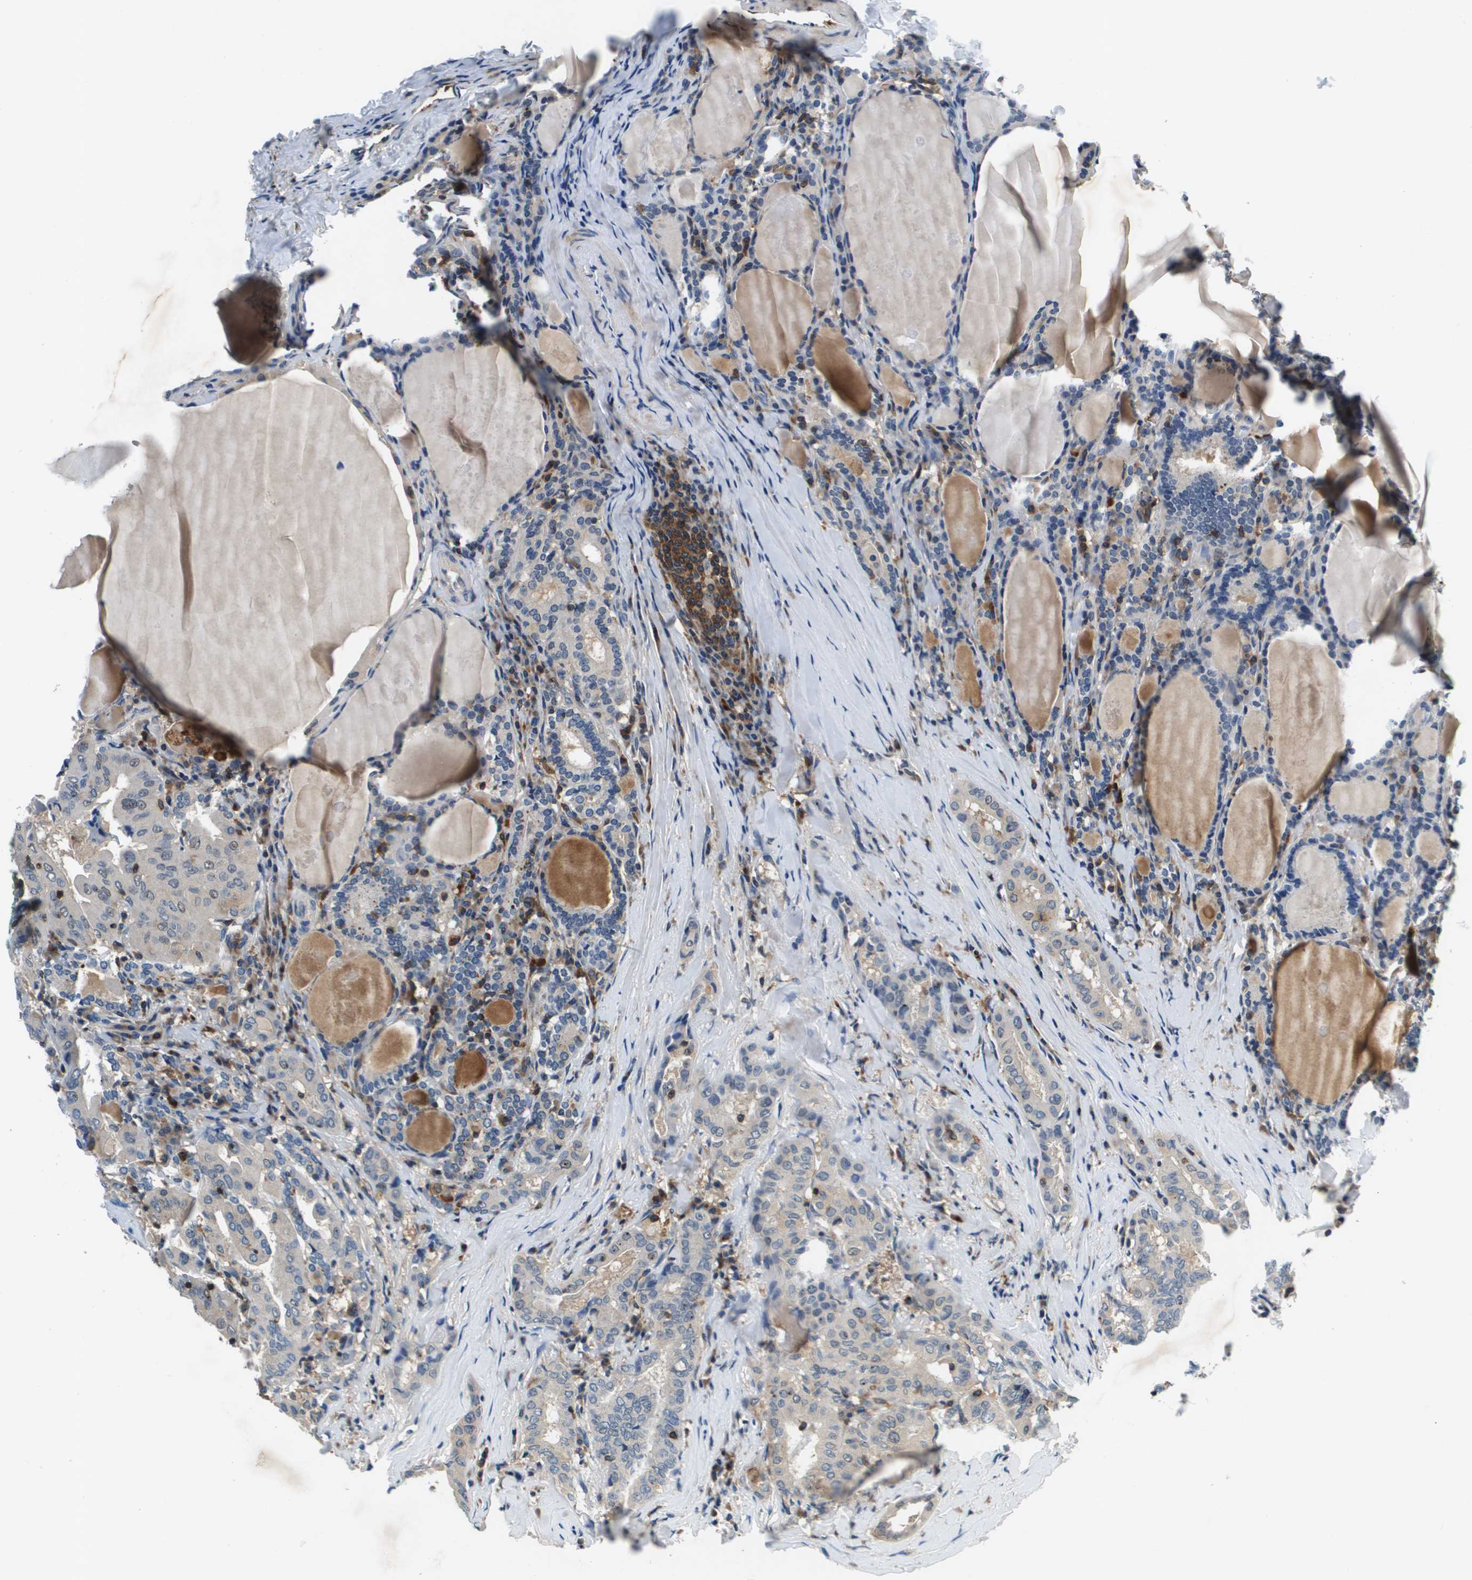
{"staining": {"intensity": "weak", "quantity": "25%-75%", "location": "cytoplasmic/membranous"}, "tissue": "thyroid cancer", "cell_type": "Tumor cells", "image_type": "cancer", "snomed": [{"axis": "morphology", "description": "Papillary adenocarcinoma, NOS"}, {"axis": "topography", "description": "Thyroid gland"}], "caption": "Papillary adenocarcinoma (thyroid) stained with immunohistochemistry (IHC) reveals weak cytoplasmic/membranous expression in approximately 25%-75% of tumor cells.", "gene": "KCNQ5", "patient": {"sex": "female", "age": 42}}